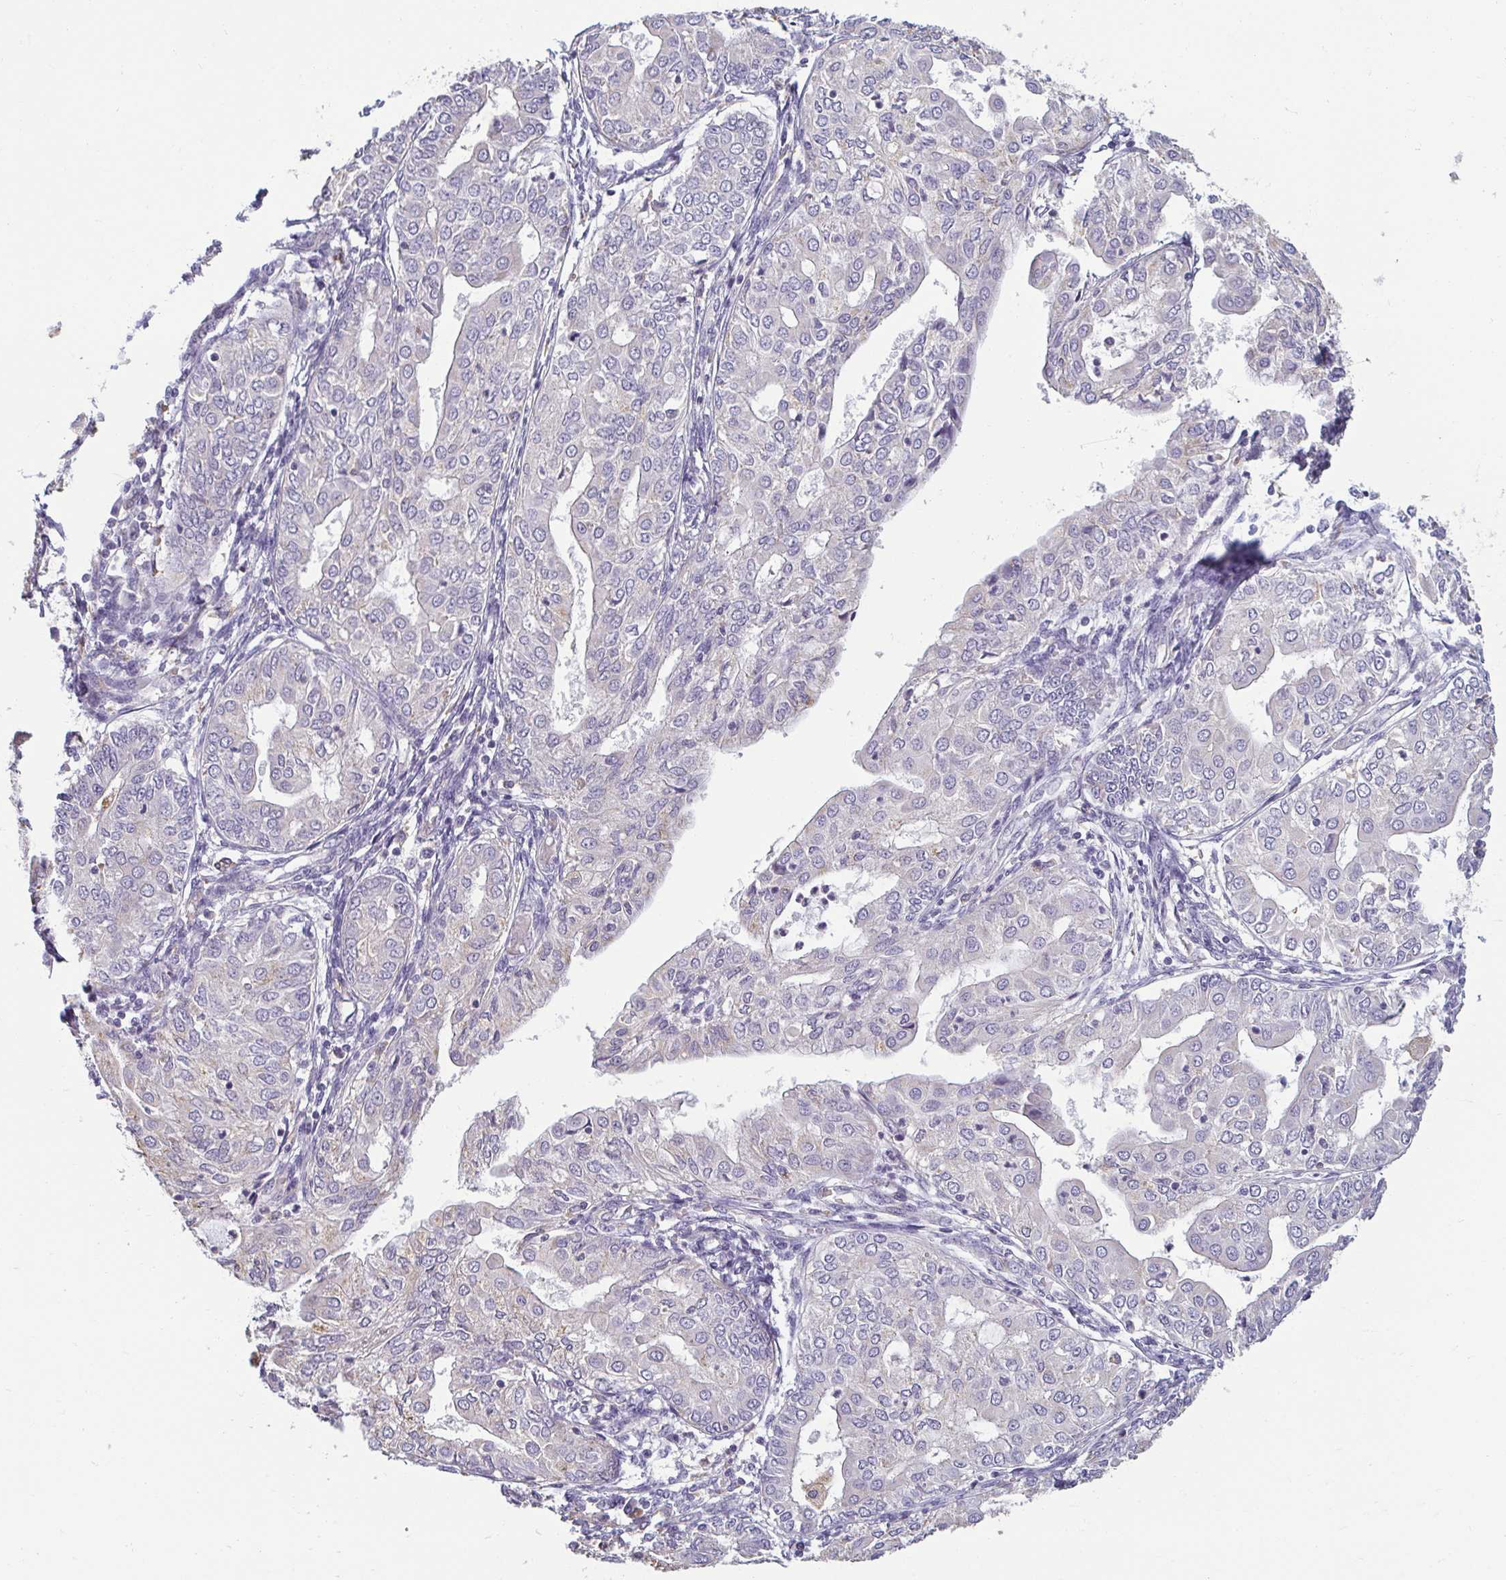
{"staining": {"intensity": "negative", "quantity": "none", "location": "none"}, "tissue": "endometrial cancer", "cell_type": "Tumor cells", "image_type": "cancer", "snomed": [{"axis": "morphology", "description": "Adenocarcinoma, NOS"}, {"axis": "topography", "description": "Endometrium"}], "caption": "Endometrial cancer (adenocarcinoma) stained for a protein using IHC exhibits no positivity tumor cells.", "gene": "PDE2A", "patient": {"sex": "female", "age": 68}}